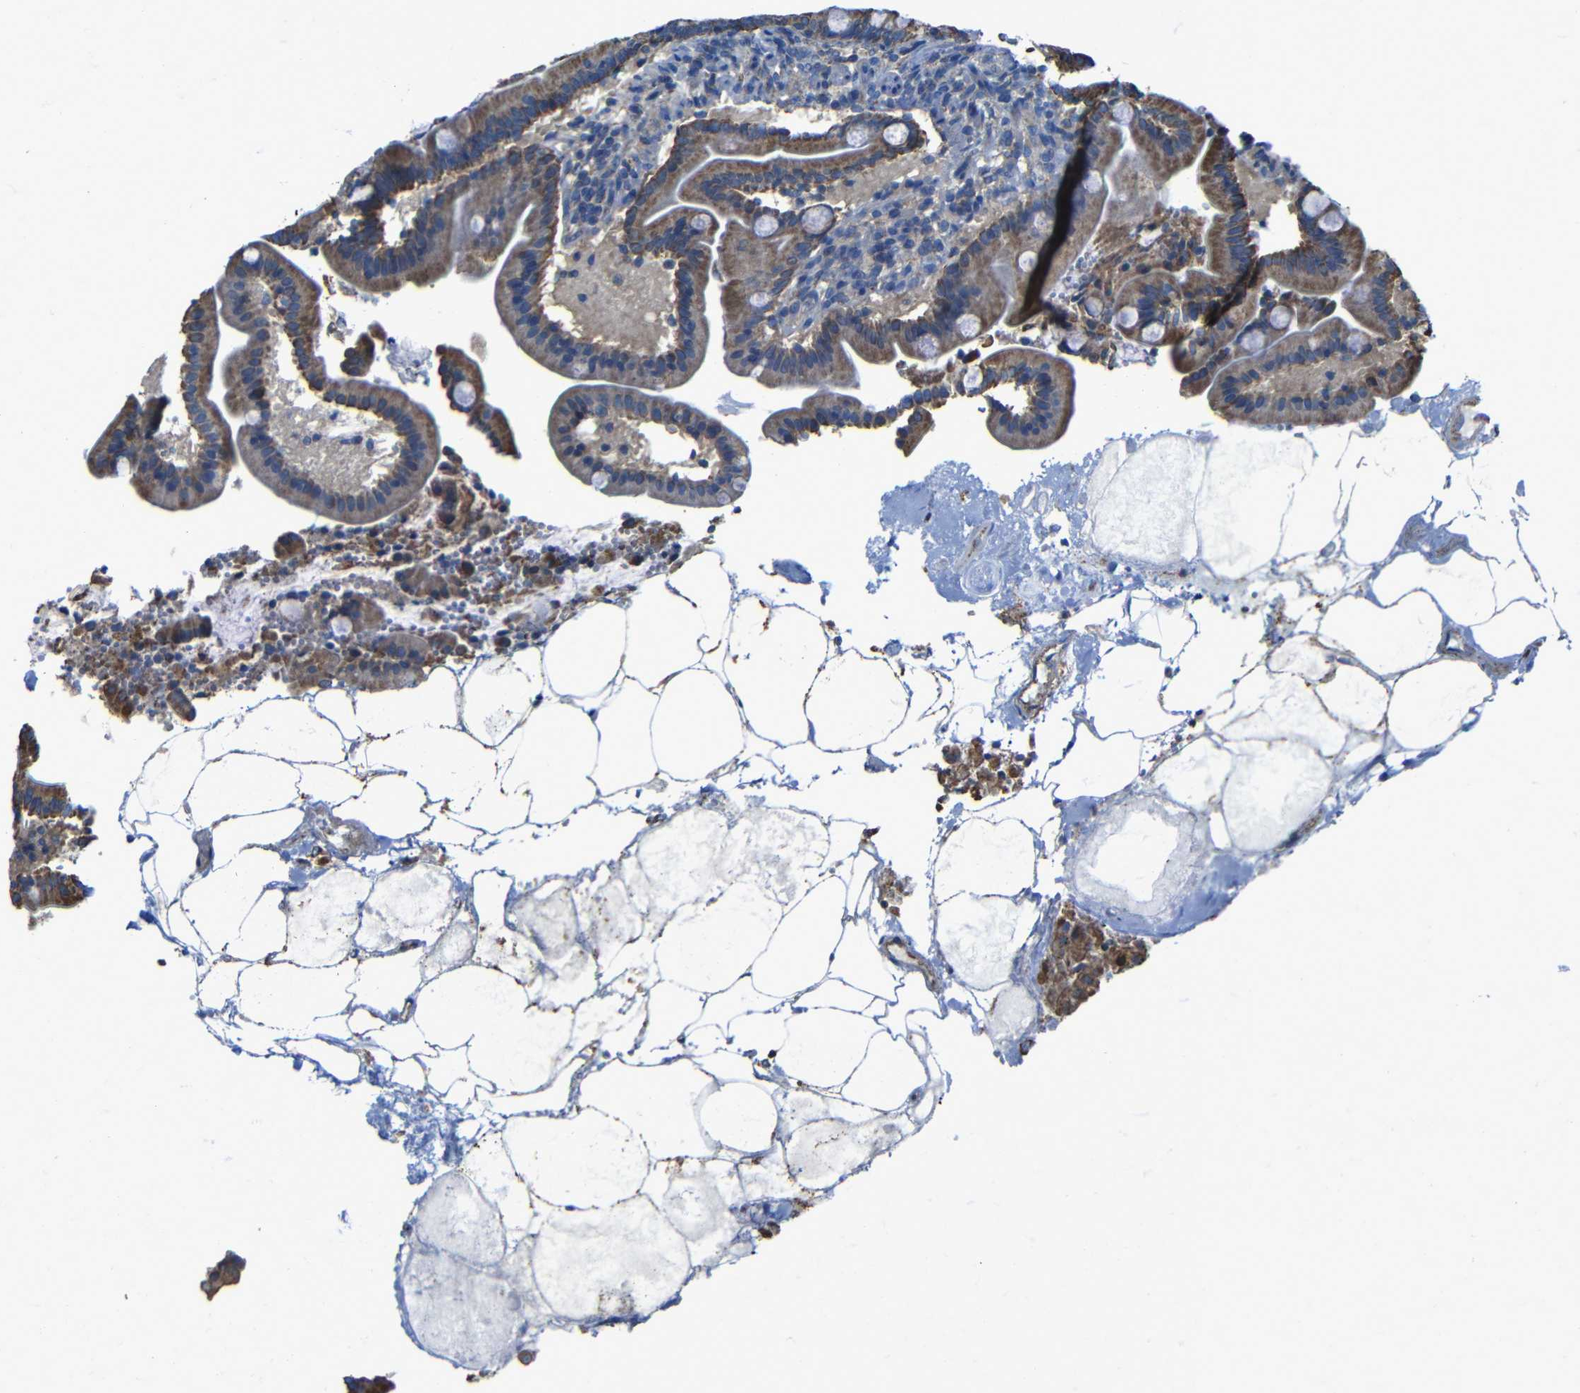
{"staining": {"intensity": "moderate", "quantity": ">75%", "location": "cytoplasmic/membranous"}, "tissue": "duodenum", "cell_type": "Glandular cells", "image_type": "normal", "snomed": [{"axis": "morphology", "description": "Normal tissue, NOS"}, {"axis": "topography", "description": "Duodenum"}], "caption": "High-magnification brightfield microscopy of benign duodenum stained with DAB (brown) and counterstained with hematoxylin (blue). glandular cells exhibit moderate cytoplasmic/membranous staining is identified in approximately>75% of cells.", "gene": "INTS6L", "patient": {"sex": "male", "age": 54}}